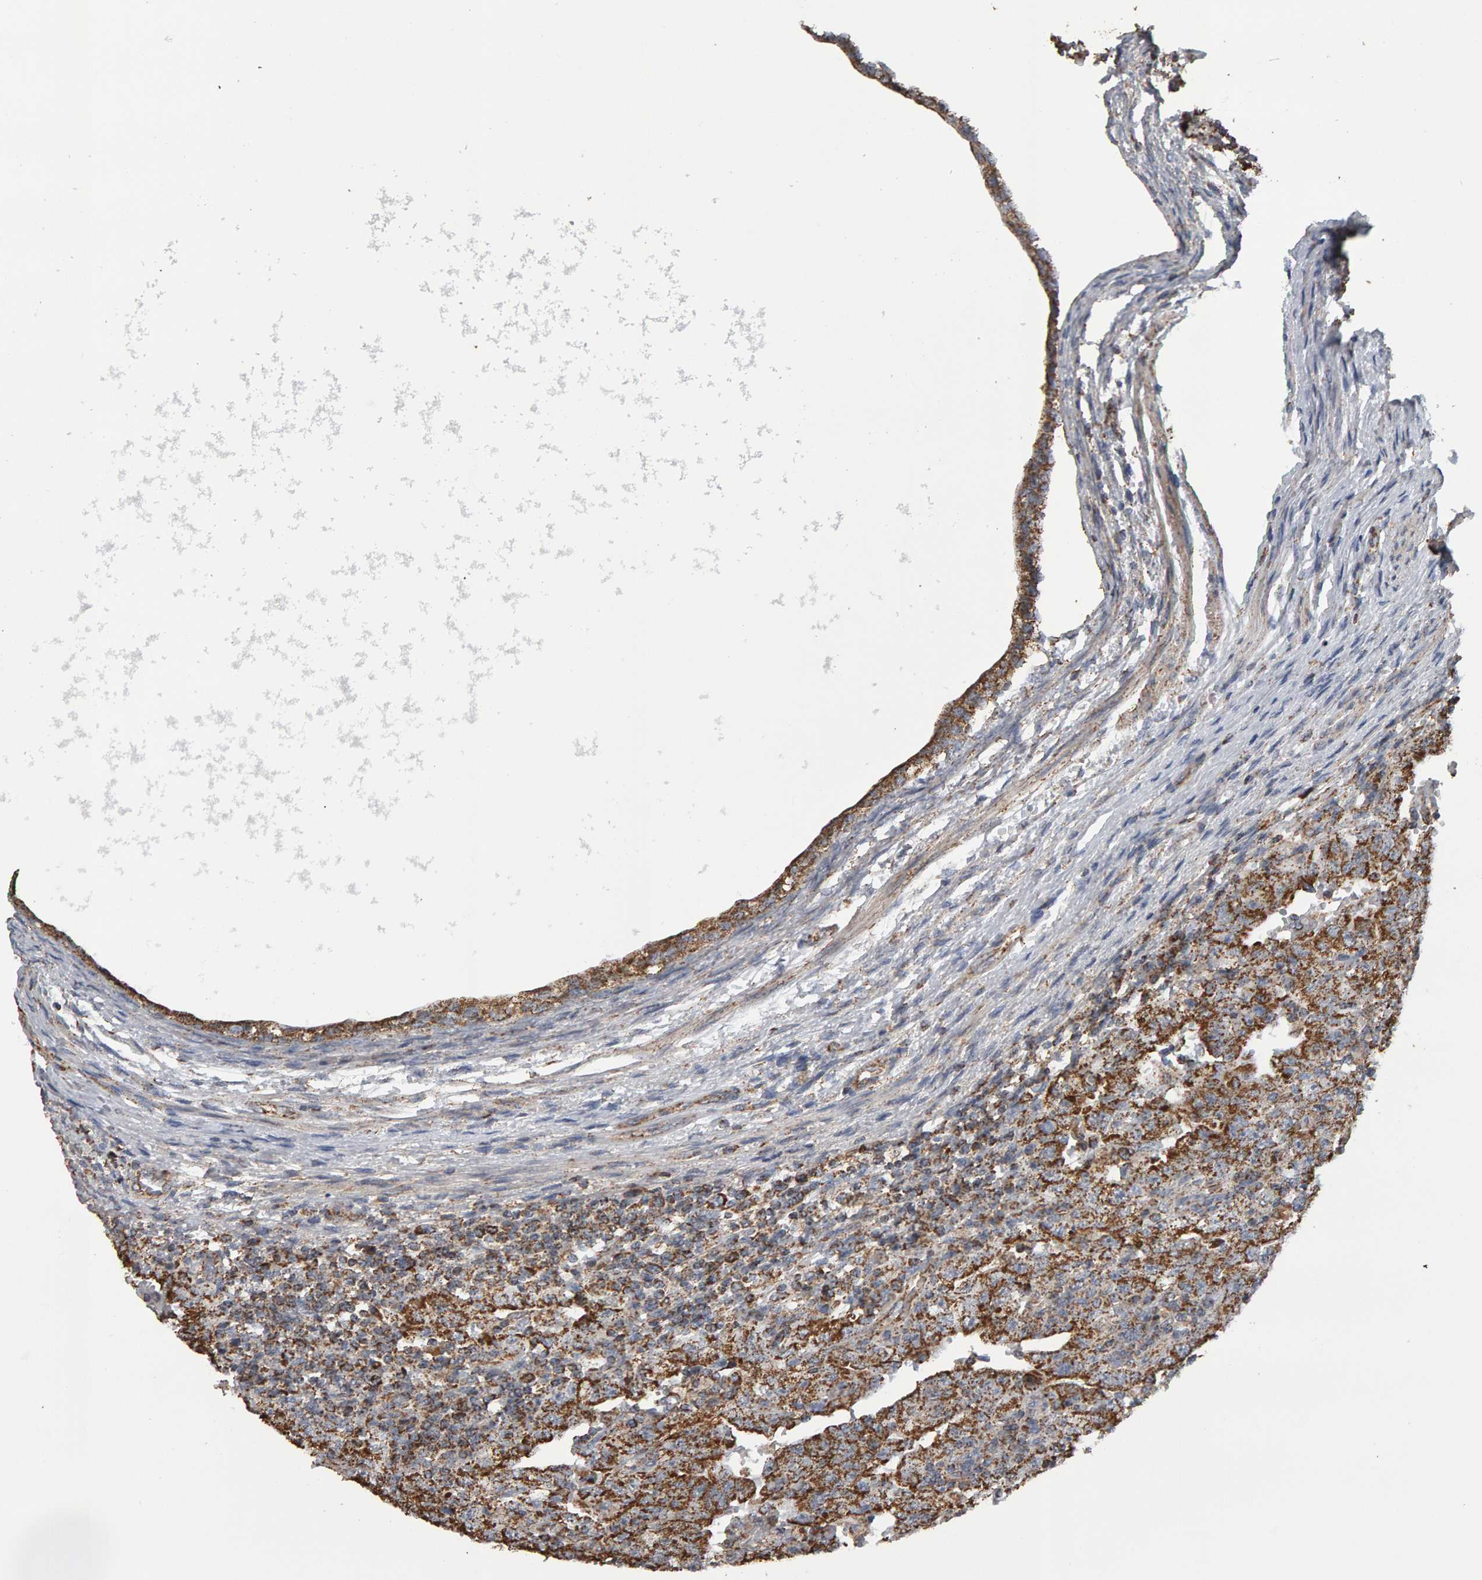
{"staining": {"intensity": "strong", "quantity": "25%-75%", "location": "cytoplasmic/membranous"}, "tissue": "testis cancer", "cell_type": "Tumor cells", "image_type": "cancer", "snomed": [{"axis": "morphology", "description": "Carcinoma, Embryonal, NOS"}, {"axis": "topography", "description": "Testis"}], "caption": "Tumor cells display high levels of strong cytoplasmic/membranous staining in approximately 25%-75% of cells in embryonal carcinoma (testis).", "gene": "TOM1L1", "patient": {"sex": "male", "age": 26}}